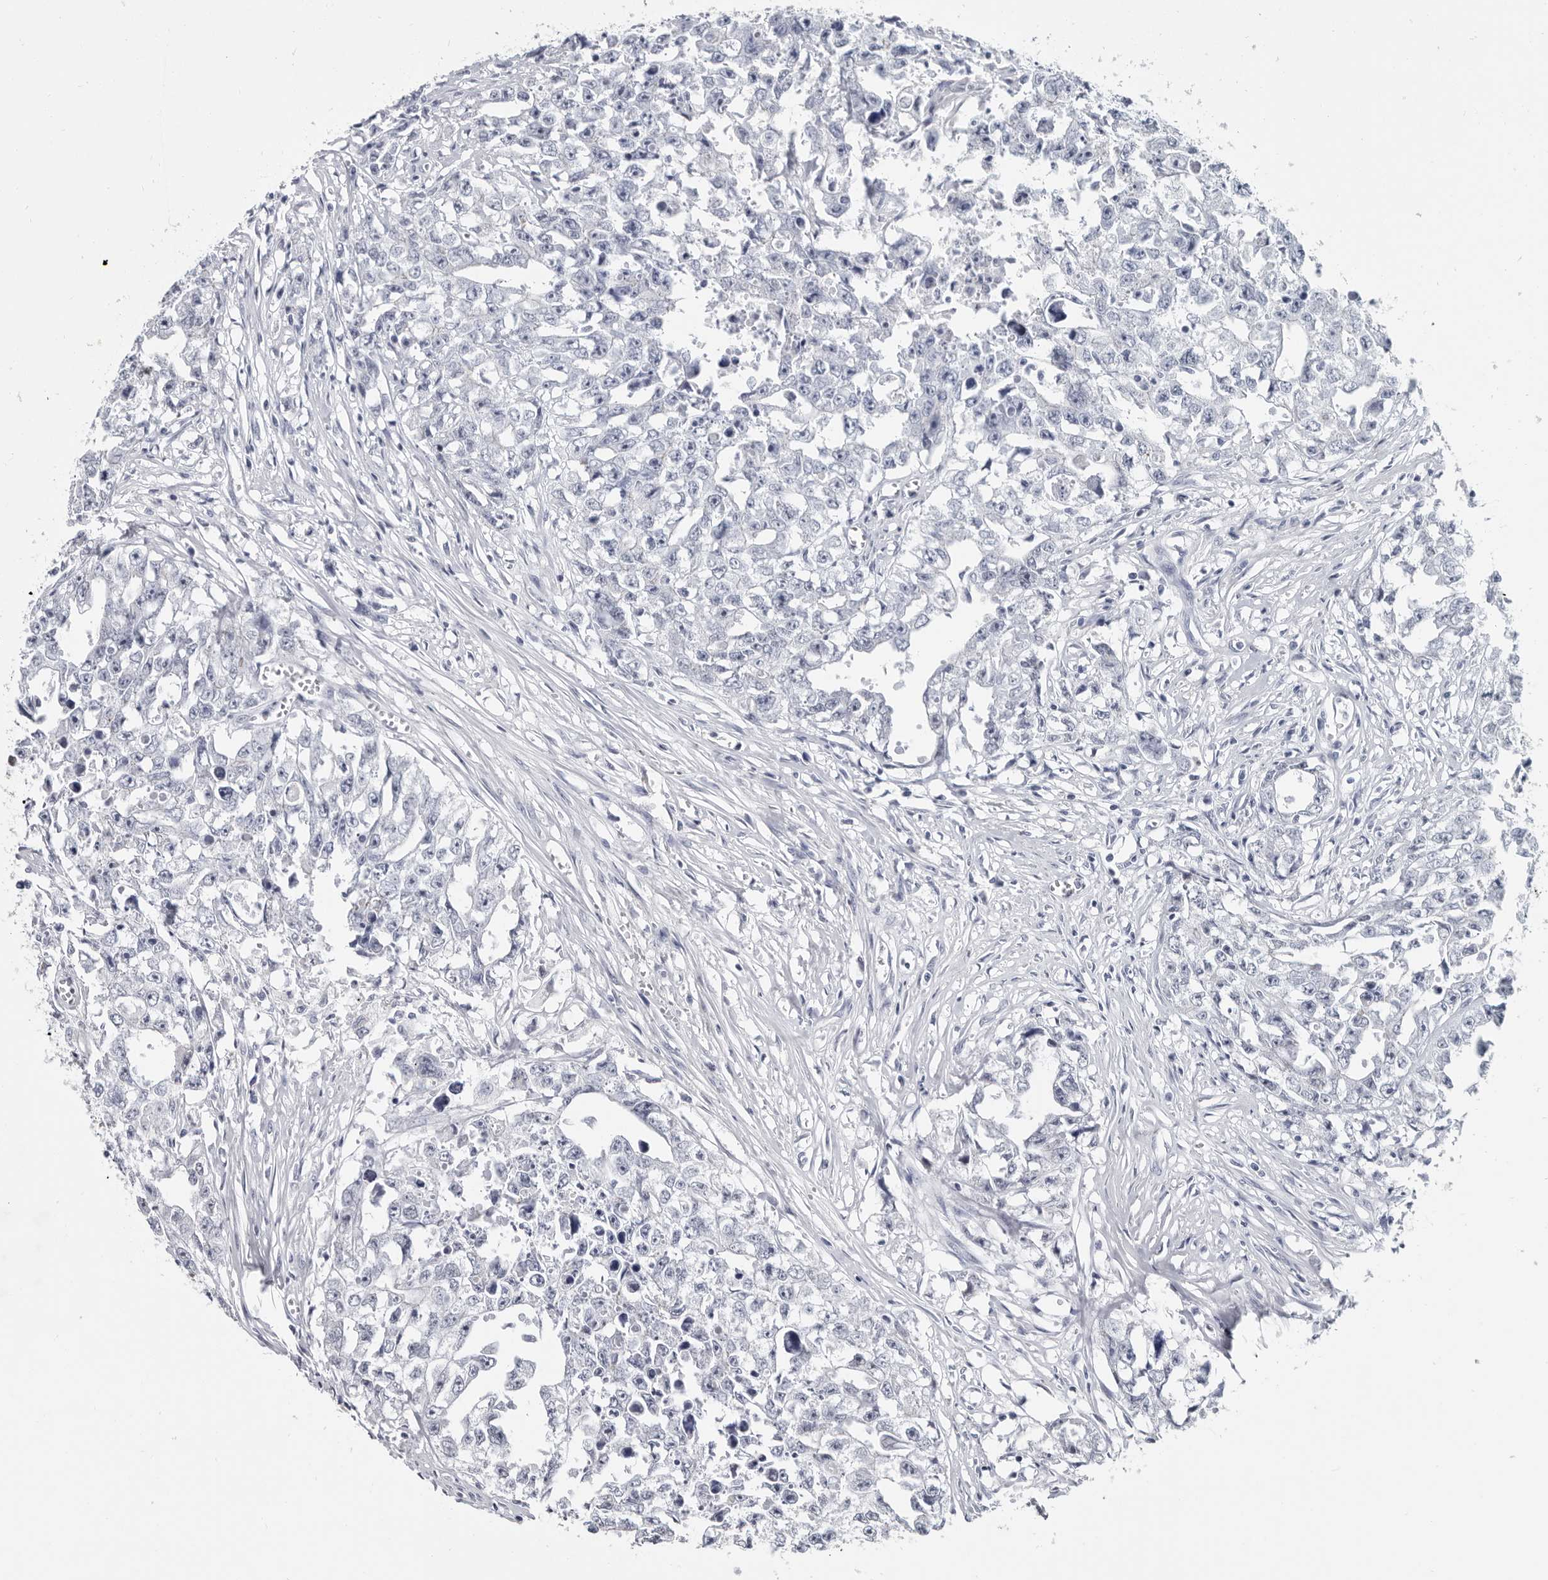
{"staining": {"intensity": "negative", "quantity": "none", "location": "none"}, "tissue": "testis cancer", "cell_type": "Tumor cells", "image_type": "cancer", "snomed": [{"axis": "morphology", "description": "Seminoma, NOS"}, {"axis": "morphology", "description": "Carcinoma, Embryonal, NOS"}, {"axis": "topography", "description": "Testis"}], "caption": "Immunohistochemical staining of human testis cancer (embryonal carcinoma) demonstrates no significant staining in tumor cells.", "gene": "WRAP73", "patient": {"sex": "male", "age": 43}}